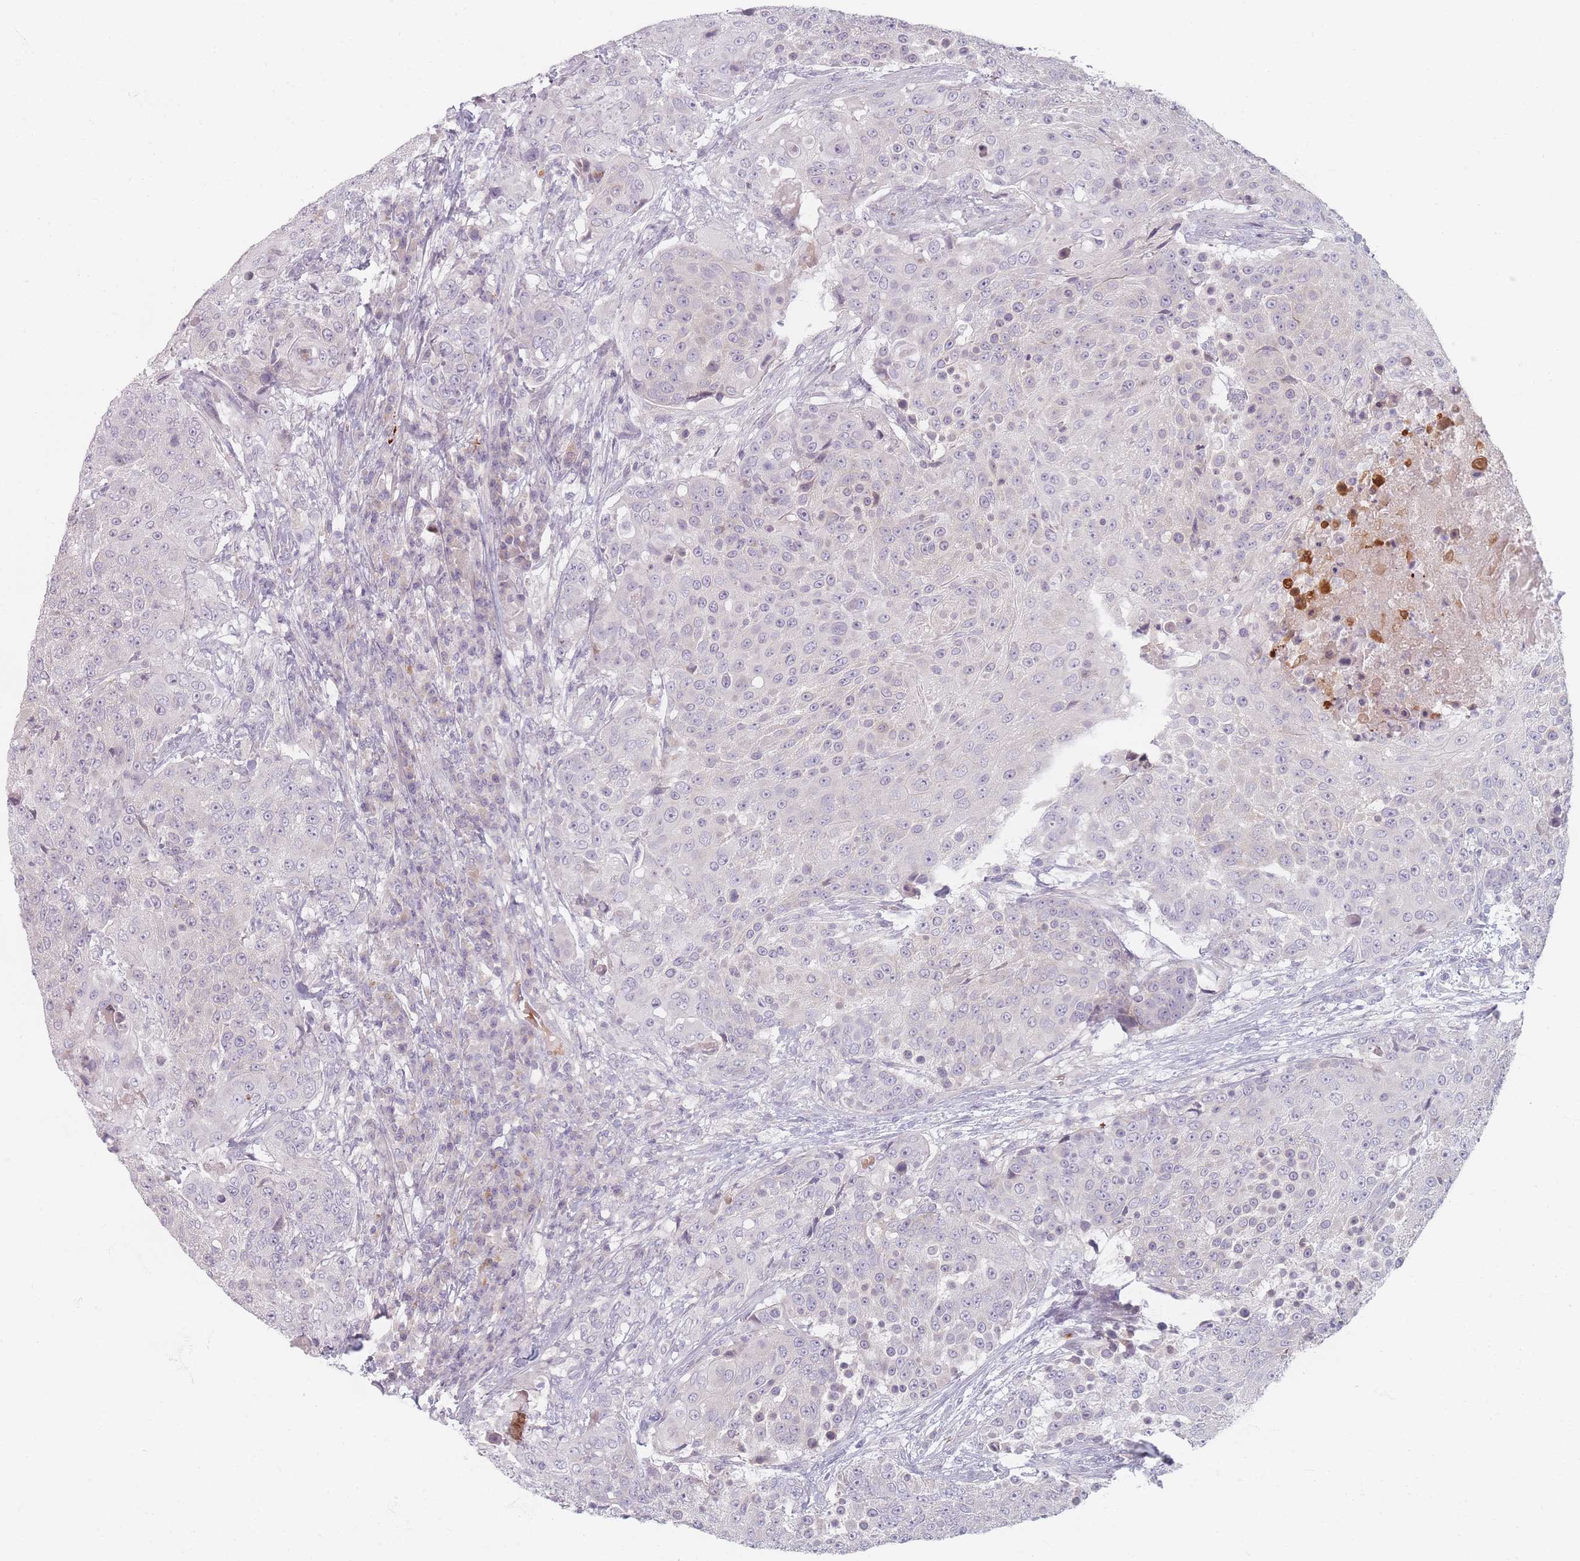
{"staining": {"intensity": "negative", "quantity": "none", "location": "none"}, "tissue": "urothelial cancer", "cell_type": "Tumor cells", "image_type": "cancer", "snomed": [{"axis": "morphology", "description": "Urothelial carcinoma, High grade"}, {"axis": "topography", "description": "Urinary bladder"}], "caption": "High power microscopy histopathology image of an immunohistochemistry (IHC) image of high-grade urothelial carcinoma, revealing no significant positivity in tumor cells.", "gene": "TMOD1", "patient": {"sex": "female", "age": 63}}